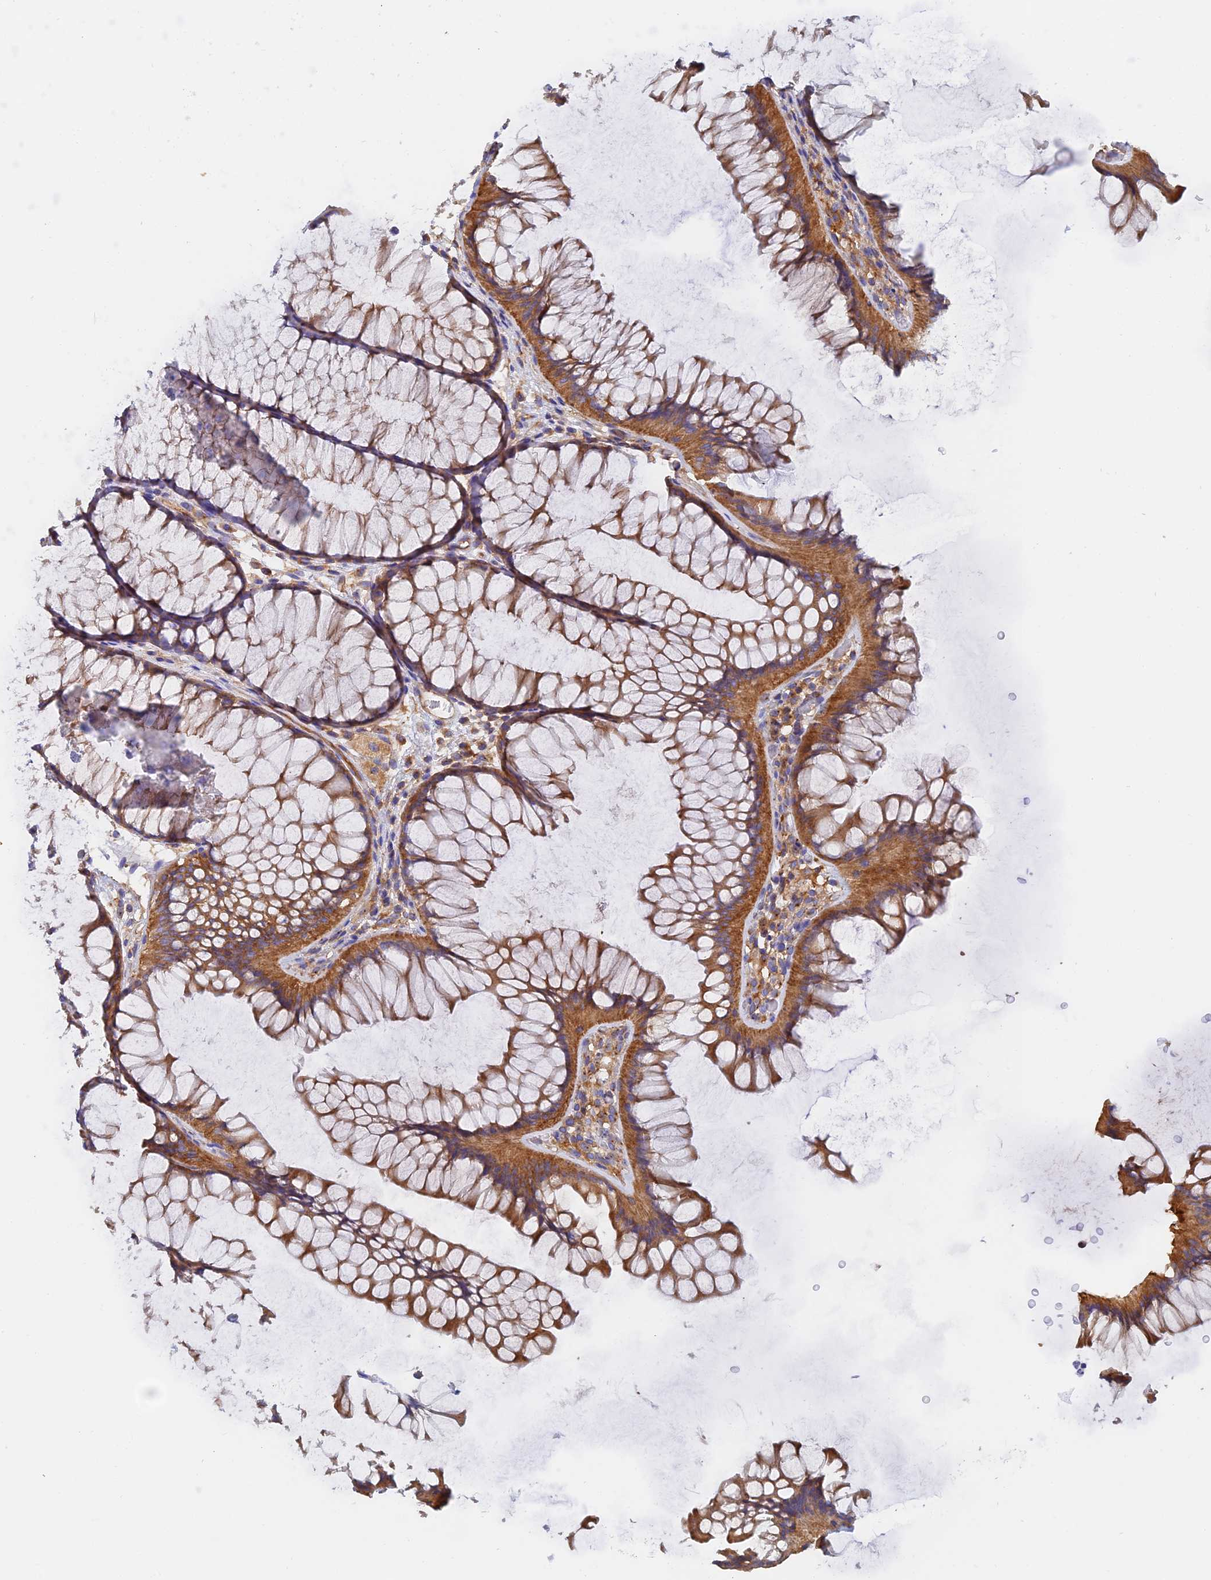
{"staining": {"intensity": "moderate", "quantity": ">75%", "location": "cytoplasmic/membranous"}, "tissue": "colon", "cell_type": "Endothelial cells", "image_type": "normal", "snomed": [{"axis": "morphology", "description": "Normal tissue, NOS"}, {"axis": "topography", "description": "Colon"}], "caption": "Moderate cytoplasmic/membranous protein staining is identified in about >75% of endothelial cells in colon. (brown staining indicates protein expression, while blue staining denotes nuclei).", "gene": "DCTN2", "patient": {"sex": "female", "age": 82}}